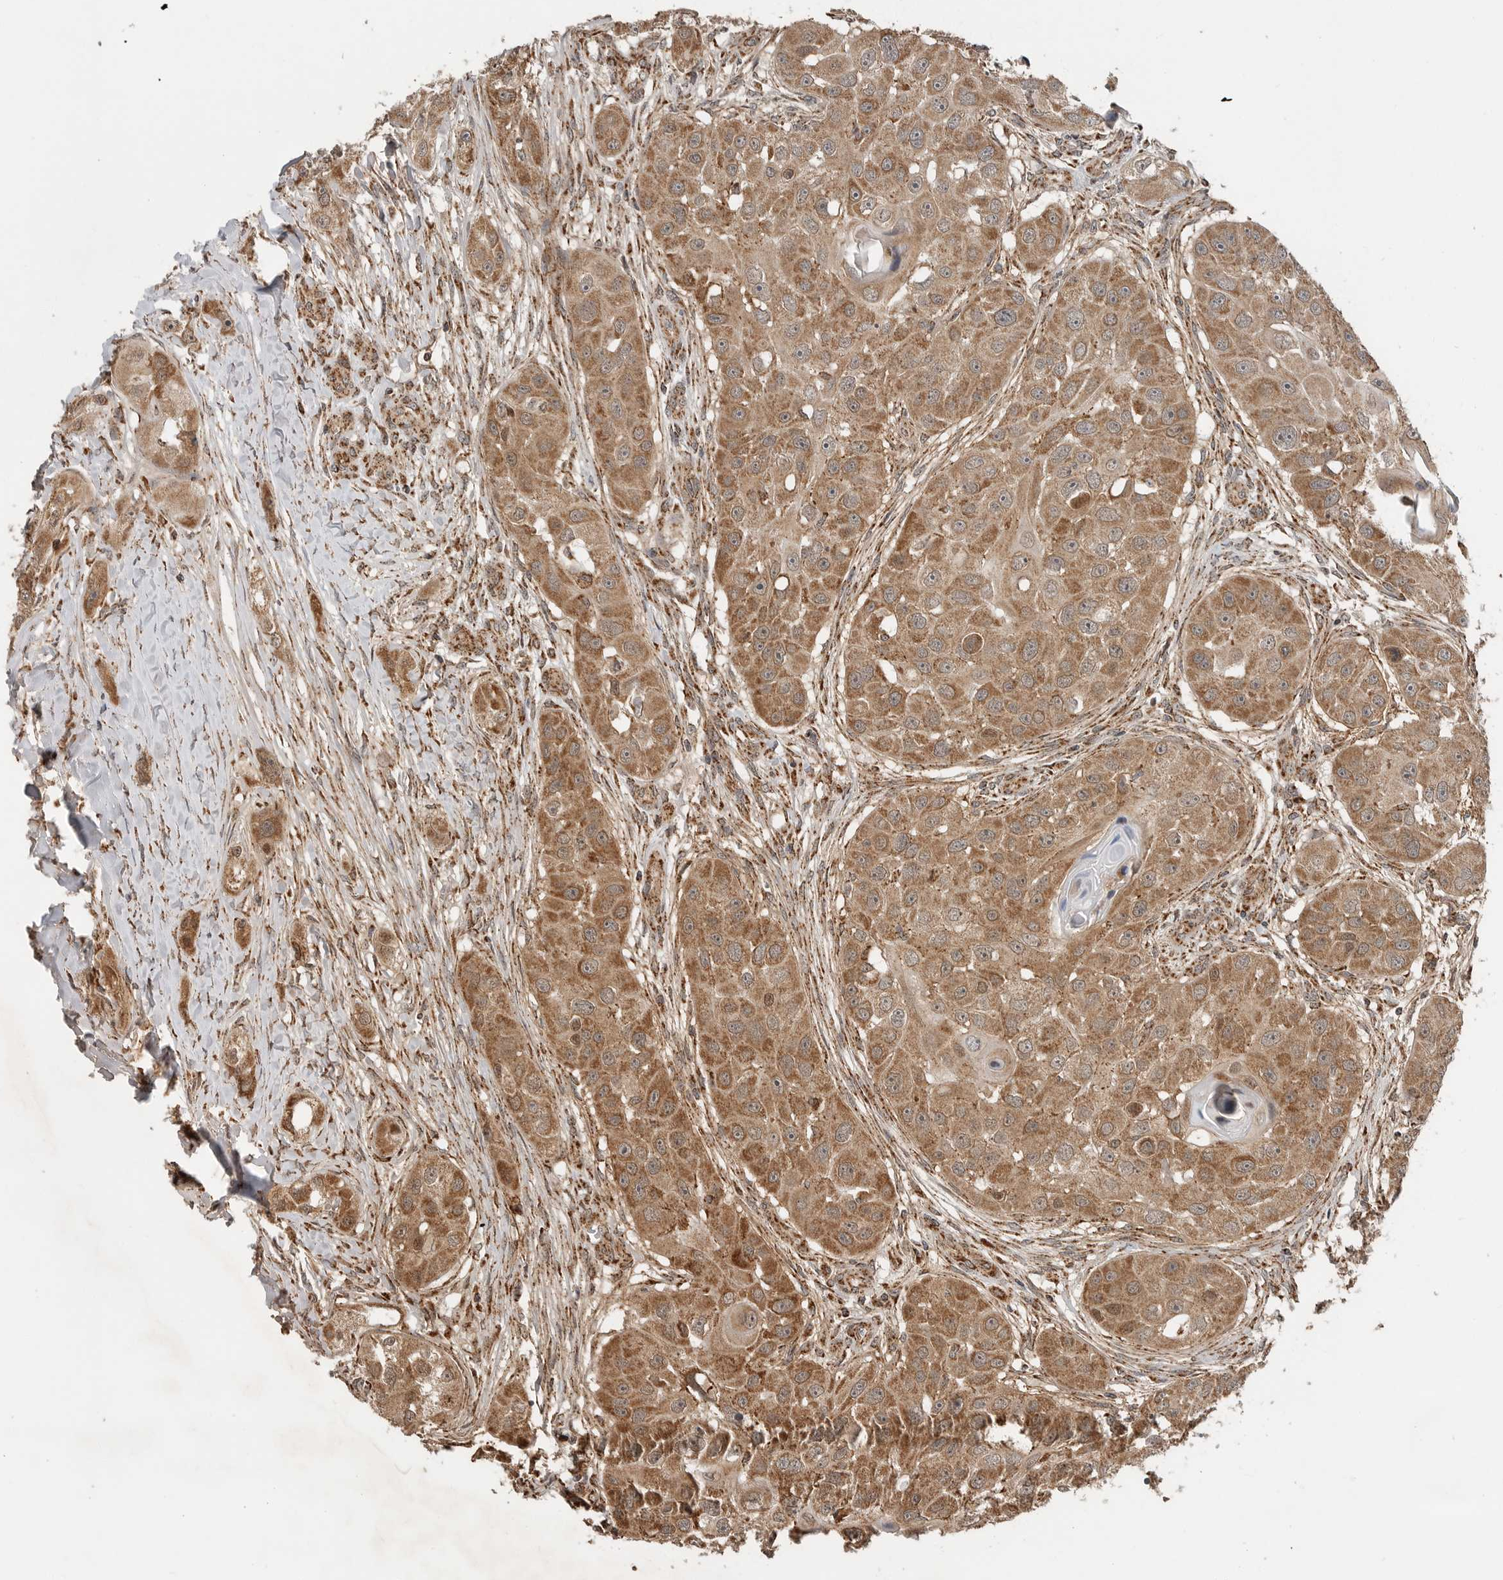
{"staining": {"intensity": "moderate", "quantity": ">75%", "location": "cytoplasmic/membranous"}, "tissue": "head and neck cancer", "cell_type": "Tumor cells", "image_type": "cancer", "snomed": [{"axis": "morphology", "description": "Normal tissue, NOS"}, {"axis": "morphology", "description": "Squamous cell carcinoma, NOS"}, {"axis": "topography", "description": "Skeletal muscle"}, {"axis": "topography", "description": "Head-Neck"}], "caption": "Squamous cell carcinoma (head and neck) stained with a brown dye displays moderate cytoplasmic/membranous positive staining in about >75% of tumor cells.", "gene": "GCNT2", "patient": {"sex": "male", "age": 51}}